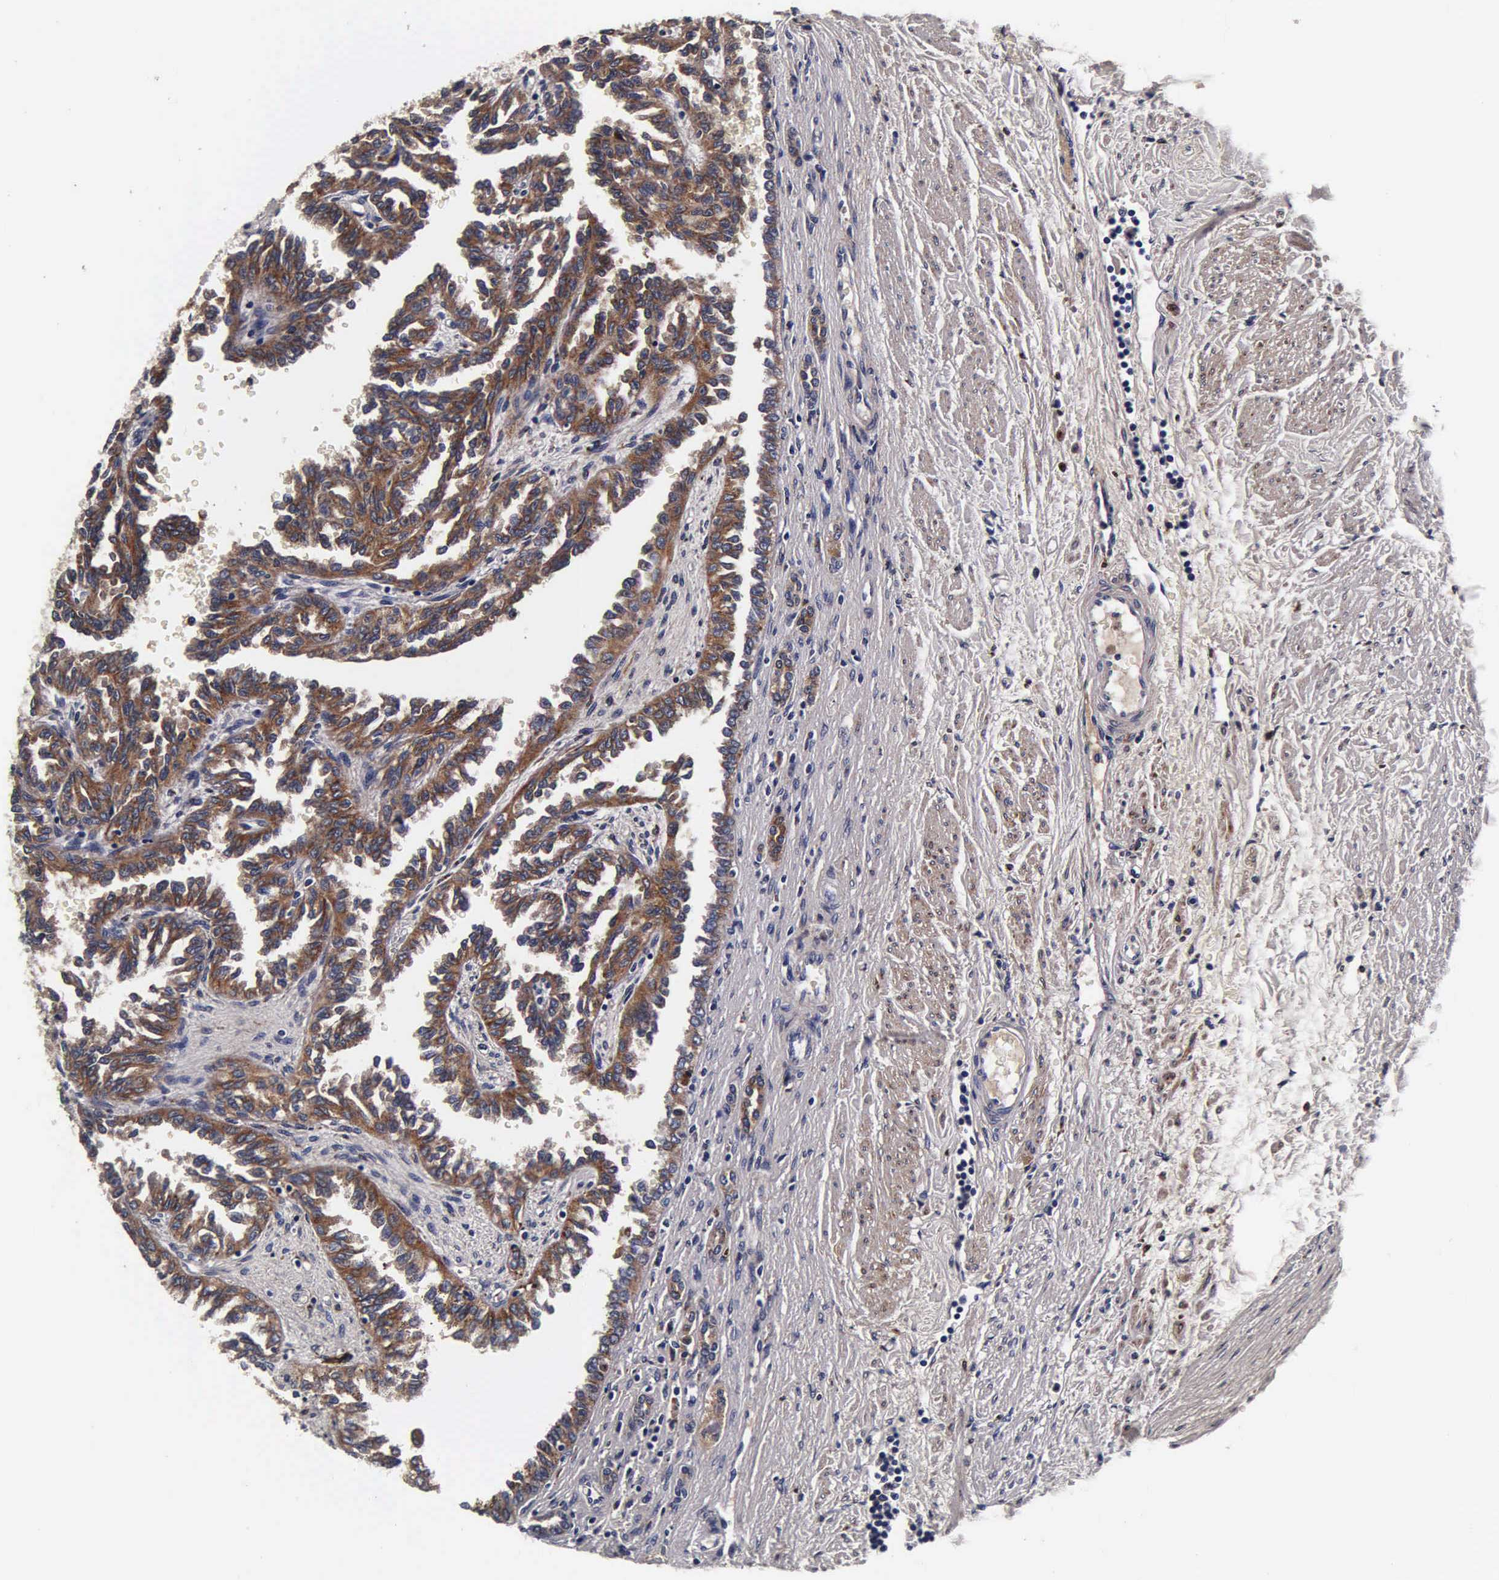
{"staining": {"intensity": "moderate", "quantity": ">75%", "location": "cytoplasmic/membranous"}, "tissue": "renal cancer", "cell_type": "Tumor cells", "image_type": "cancer", "snomed": [{"axis": "morphology", "description": "Inflammation, NOS"}, {"axis": "morphology", "description": "Adenocarcinoma, NOS"}, {"axis": "topography", "description": "Kidney"}], "caption": "High-power microscopy captured an immunohistochemistry photomicrograph of adenocarcinoma (renal), revealing moderate cytoplasmic/membranous positivity in about >75% of tumor cells. The protein is shown in brown color, while the nuclei are stained blue.", "gene": "CST3", "patient": {"sex": "male", "age": 68}}